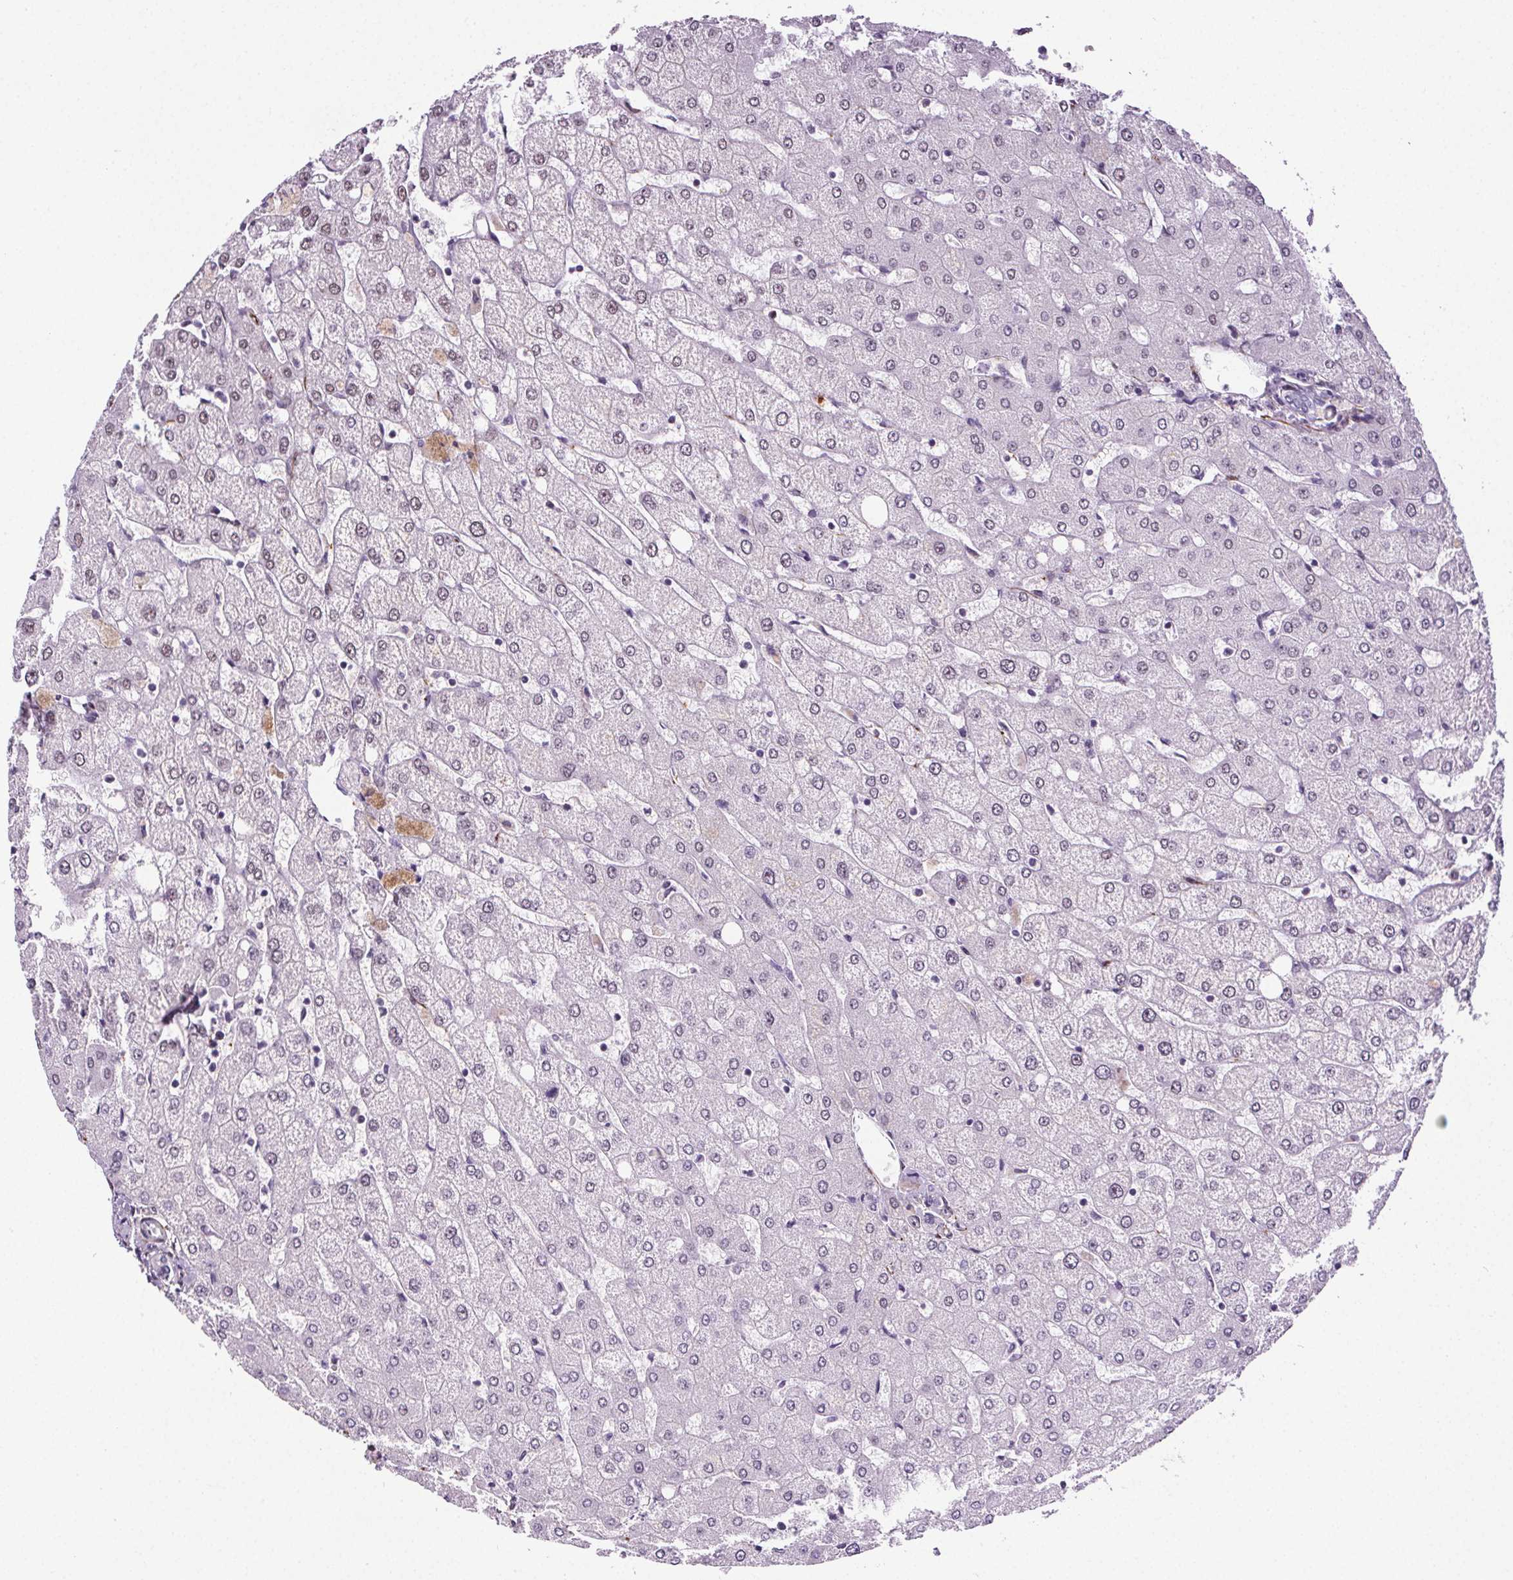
{"staining": {"intensity": "negative", "quantity": "none", "location": "none"}, "tissue": "liver", "cell_type": "Cholangiocytes", "image_type": "normal", "snomed": [{"axis": "morphology", "description": "Normal tissue, NOS"}, {"axis": "topography", "description": "Liver"}], "caption": "An image of human liver is negative for staining in cholangiocytes. (Stains: DAB IHC with hematoxylin counter stain, Microscopy: brightfield microscopy at high magnification).", "gene": "GP6", "patient": {"sex": "female", "age": 54}}